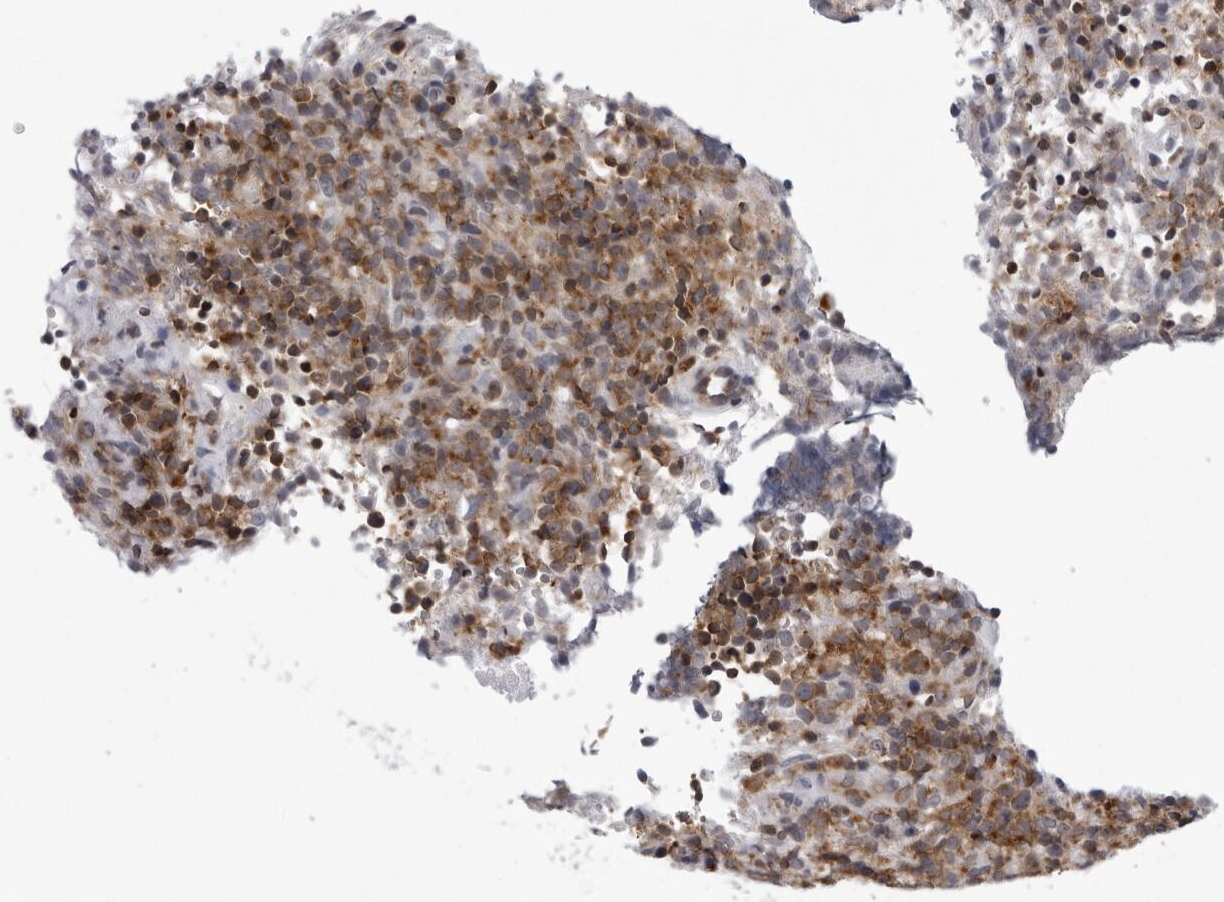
{"staining": {"intensity": "moderate", "quantity": ">75%", "location": "cytoplasmic/membranous"}, "tissue": "lymphoma", "cell_type": "Tumor cells", "image_type": "cancer", "snomed": [{"axis": "morphology", "description": "Malignant lymphoma, non-Hodgkin's type, High grade"}, {"axis": "topography", "description": "Lymph node"}], "caption": "Protein expression analysis of lymphoma demonstrates moderate cytoplasmic/membranous expression in approximately >75% of tumor cells.", "gene": "CPT2", "patient": {"sex": "female", "age": 76}}